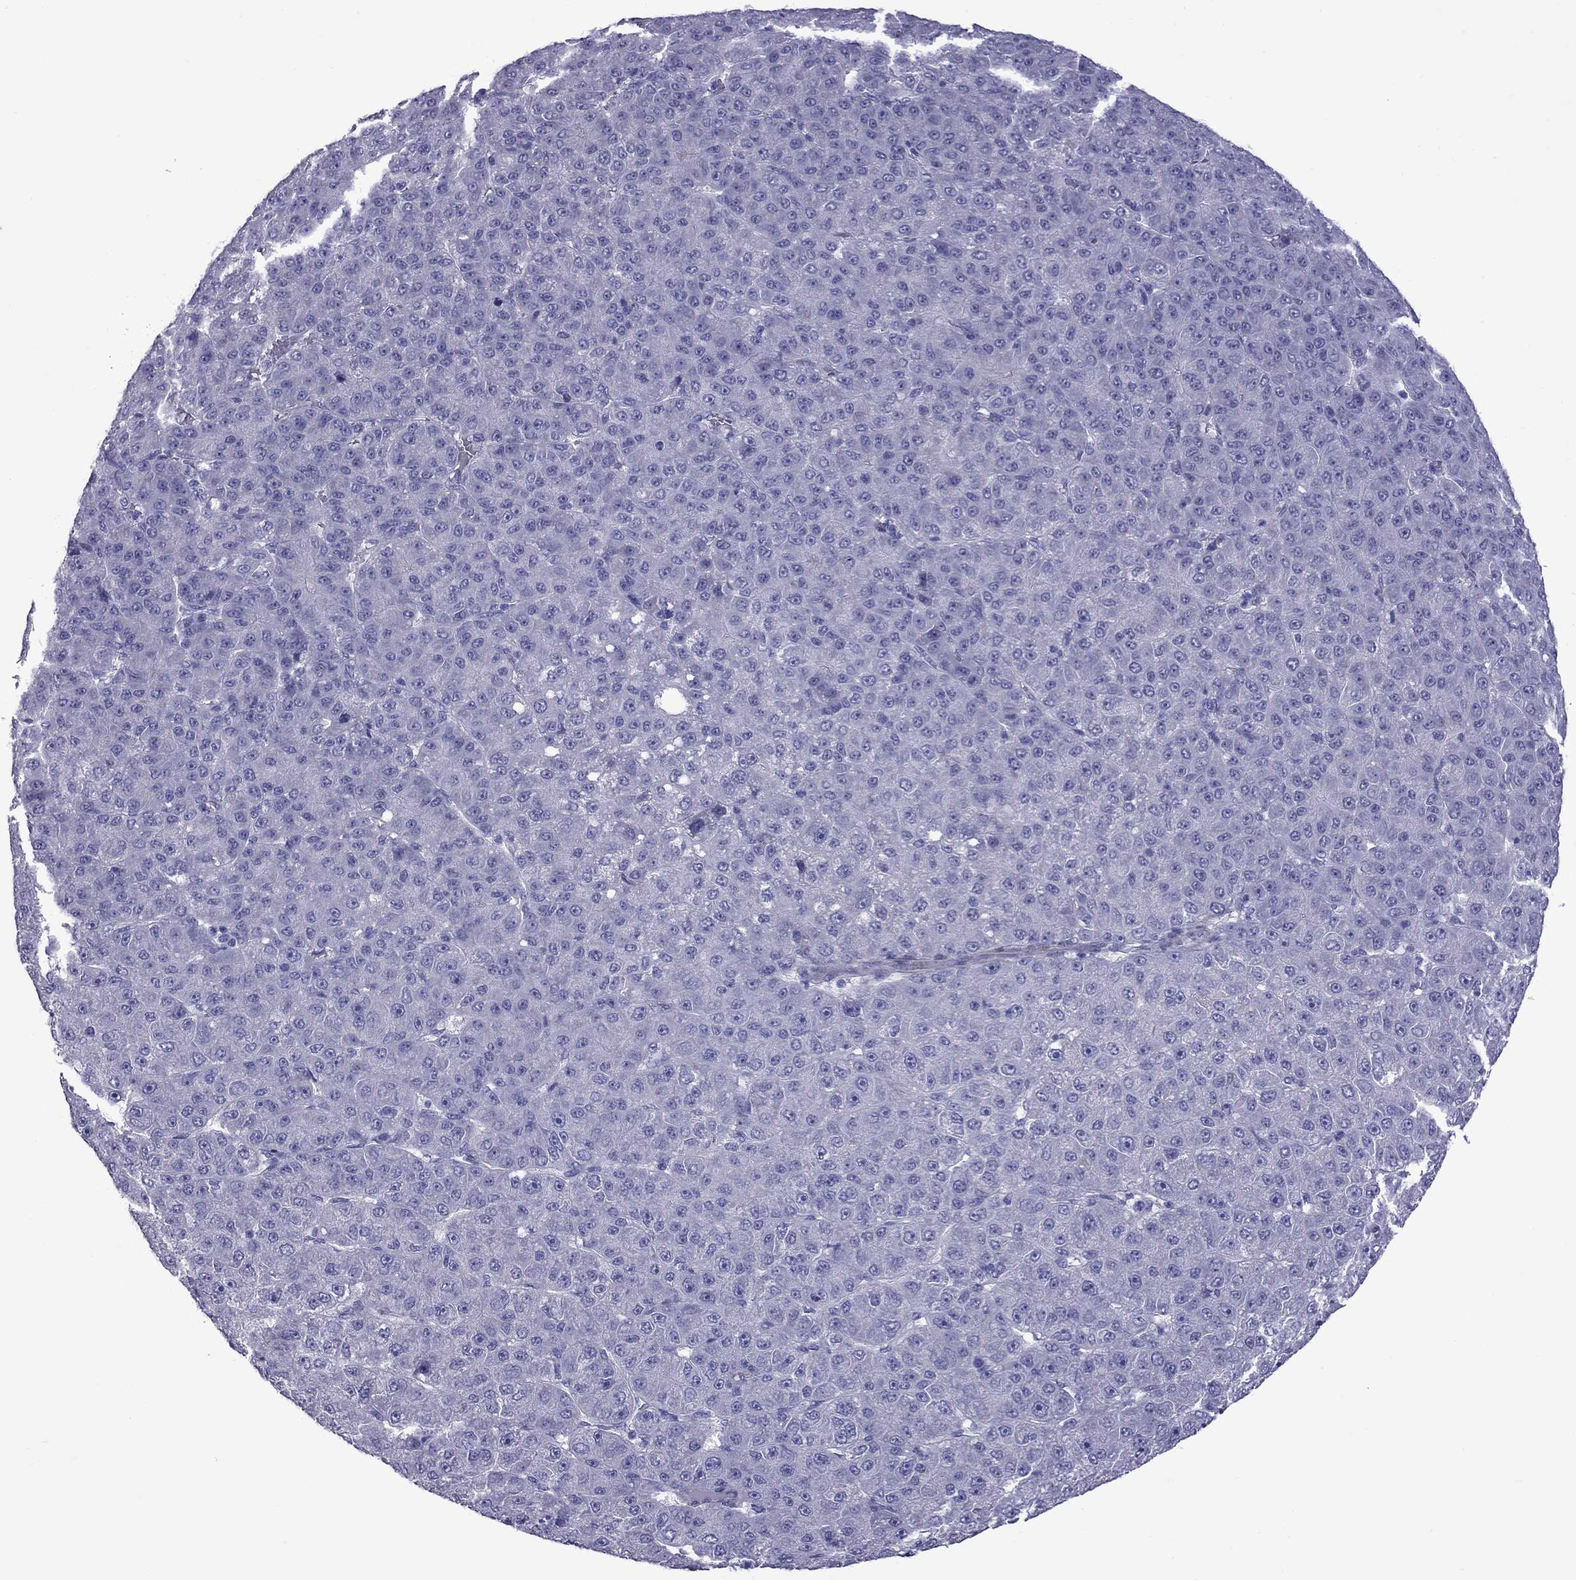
{"staining": {"intensity": "negative", "quantity": "none", "location": "none"}, "tissue": "liver cancer", "cell_type": "Tumor cells", "image_type": "cancer", "snomed": [{"axis": "morphology", "description": "Carcinoma, Hepatocellular, NOS"}, {"axis": "topography", "description": "Liver"}], "caption": "Liver hepatocellular carcinoma was stained to show a protein in brown. There is no significant staining in tumor cells.", "gene": "CHRNA5", "patient": {"sex": "male", "age": 67}}